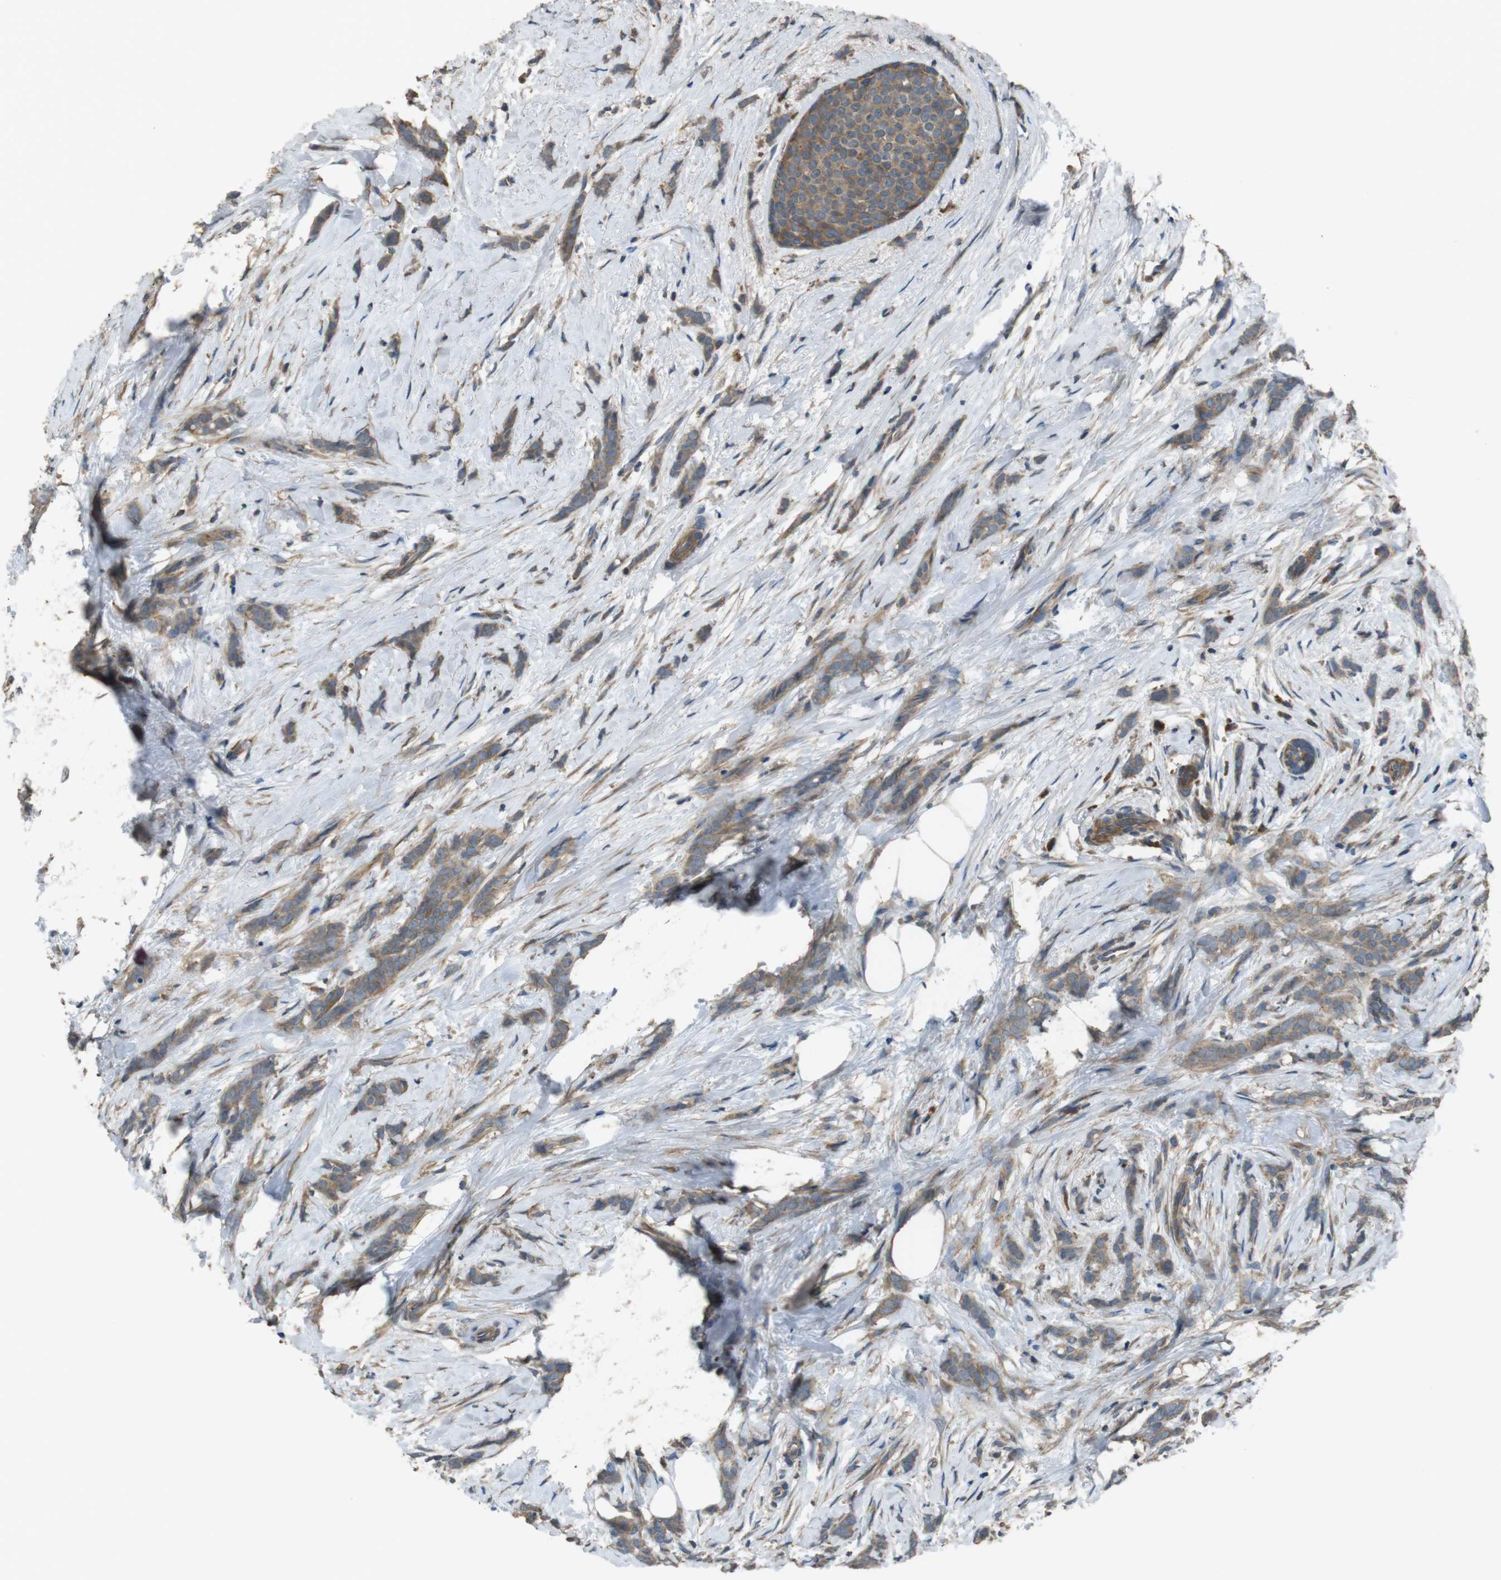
{"staining": {"intensity": "moderate", "quantity": ">75%", "location": "cytoplasmic/membranous"}, "tissue": "breast cancer", "cell_type": "Tumor cells", "image_type": "cancer", "snomed": [{"axis": "morphology", "description": "Lobular carcinoma, in situ"}, {"axis": "morphology", "description": "Lobular carcinoma"}, {"axis": "topography", "description": "Breast"}], "caption": "Tumor cells show medium levels of moderate cytoplasmic/membranous staining in about >75% of cells in breast cancer (lobular carcinoma in situ).", "gene": "FUT2", "patient": {"sex": "female", "age": 41}}